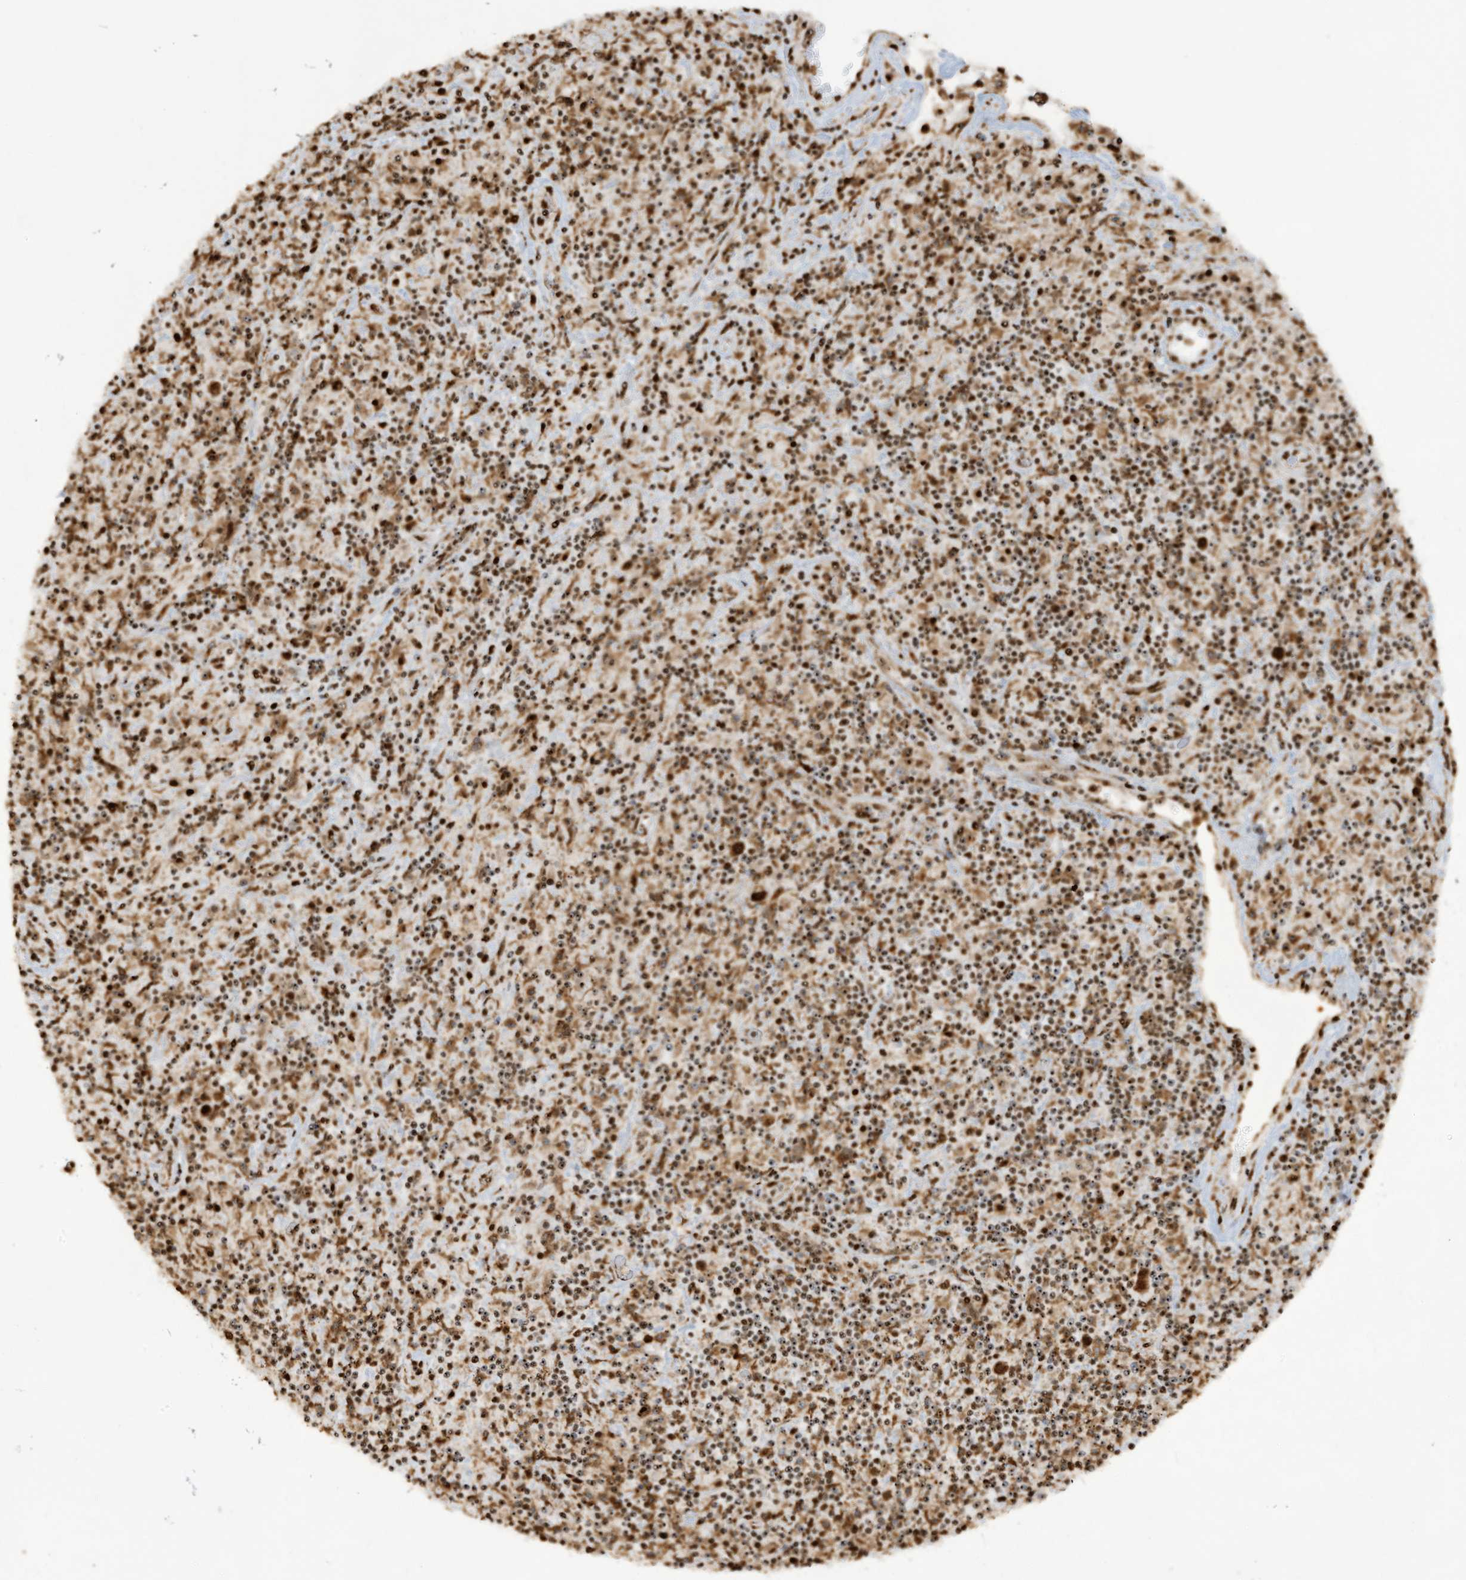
{"staining": {"intensity": "strong", "quantity": ">75%", "location": "nuclear"}, "tissue": "lymphoma", "cell_type": "Tumor cells", "image_type": "cancer", "snomed": [{"axis": "morphology", "description": "Hodgkin's disease, NOS"}, {"axis": "topography", "description": "Lymph node"}], "caption": "Strong nuclear protein staining is identified in about >75% of tumor cells in Hodgkin's disease.", "gene": "LBH", "patient": {"sex": "male", "age": 70}}